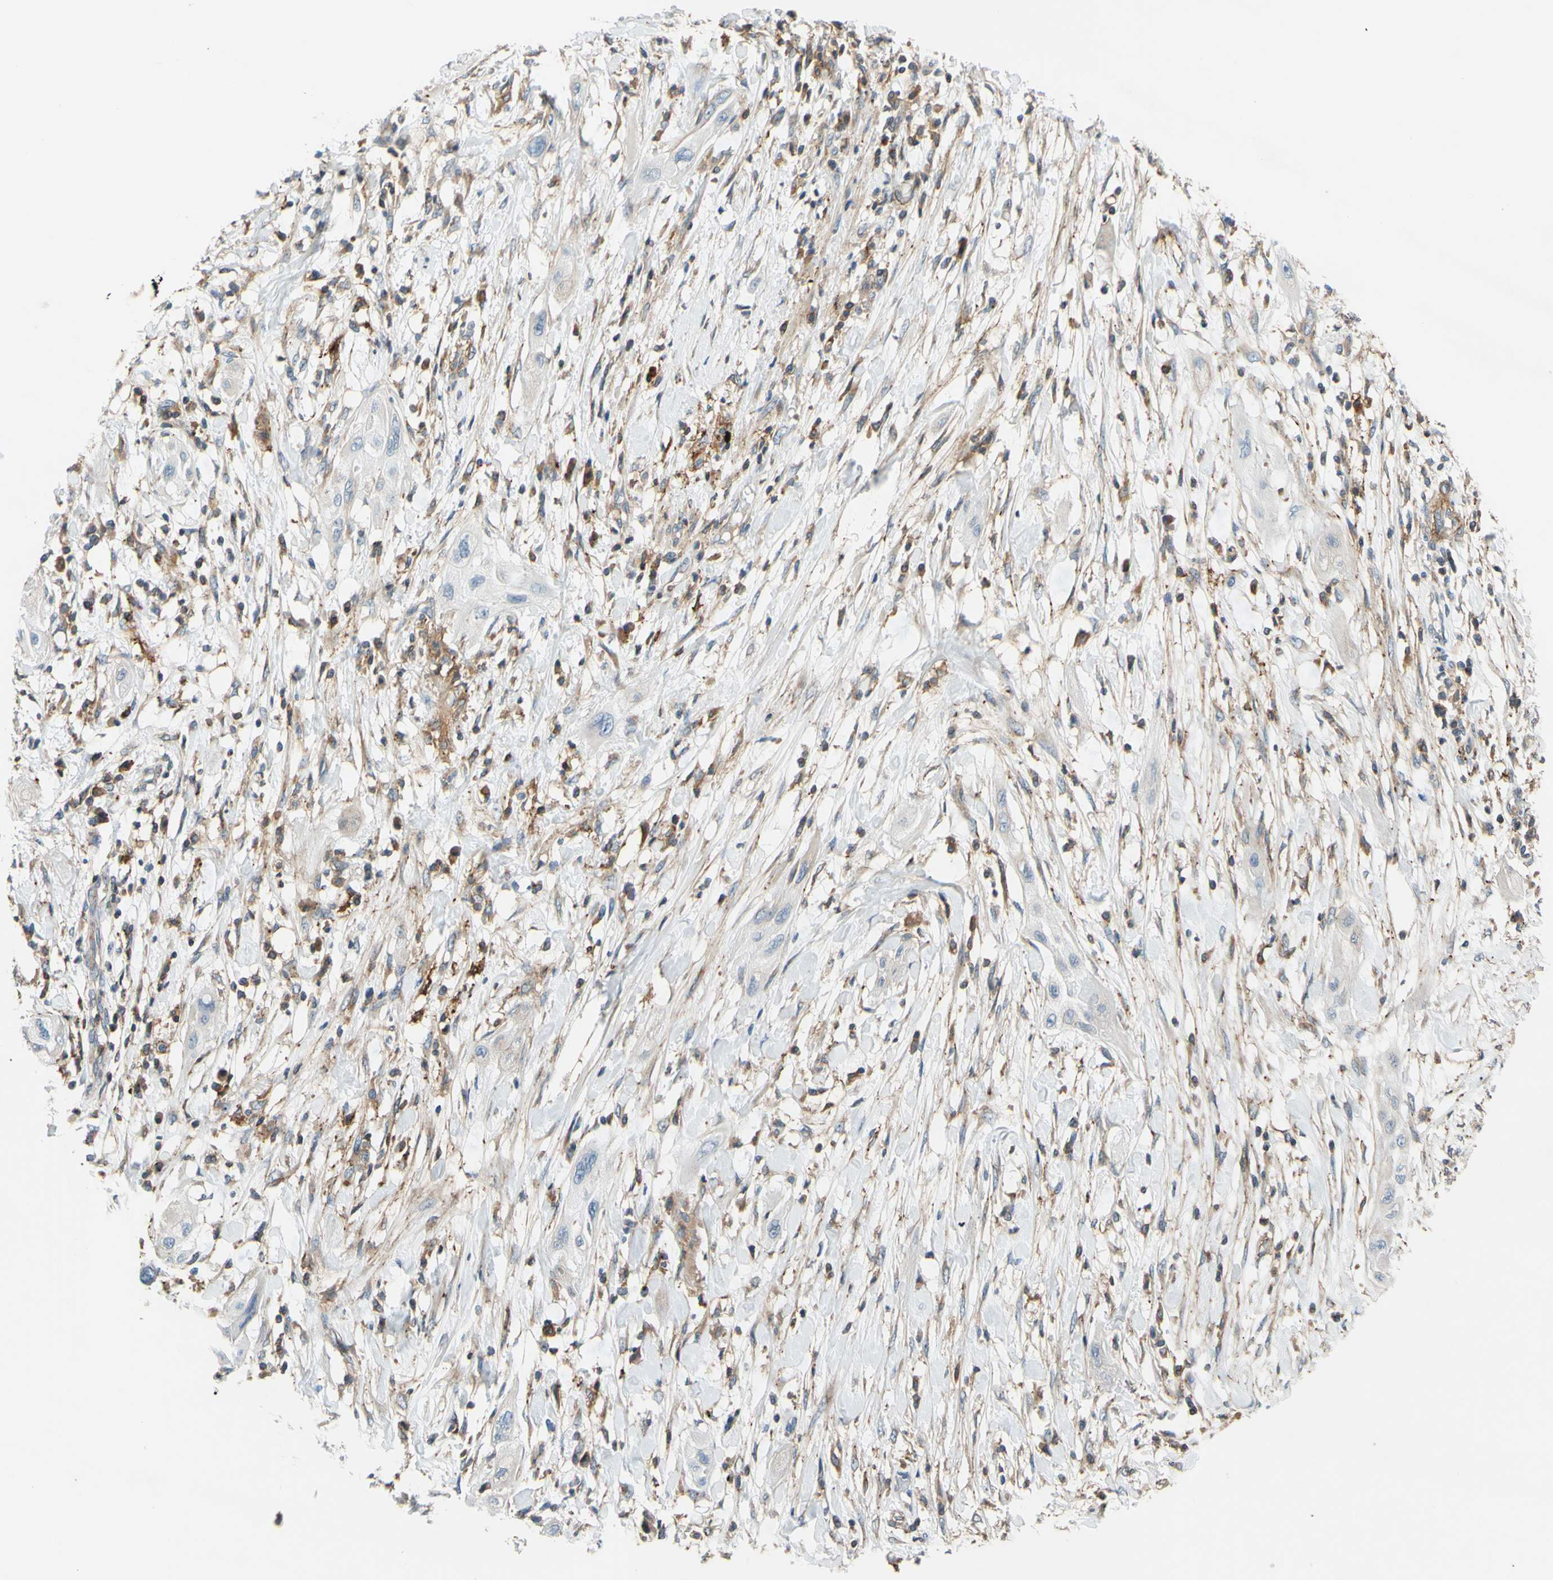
{"staining": {"intensity": "negative", "quantity": "none", "location": "none"}, "tissue": "lung cancer", "cell_type": "Tumor cells", "image_type": "cancer", "snomed": [{"axis": "morphology", "description": "Squamous cell carcinoma, NOS"}, {"axis": "topography", "description": "Lung"}], "caption": "Tumor cells are negative for brown protein staining in lung squamous cell carcinoma.", "gene": "POR", "patient": {"sex": "female", "age": 47}}